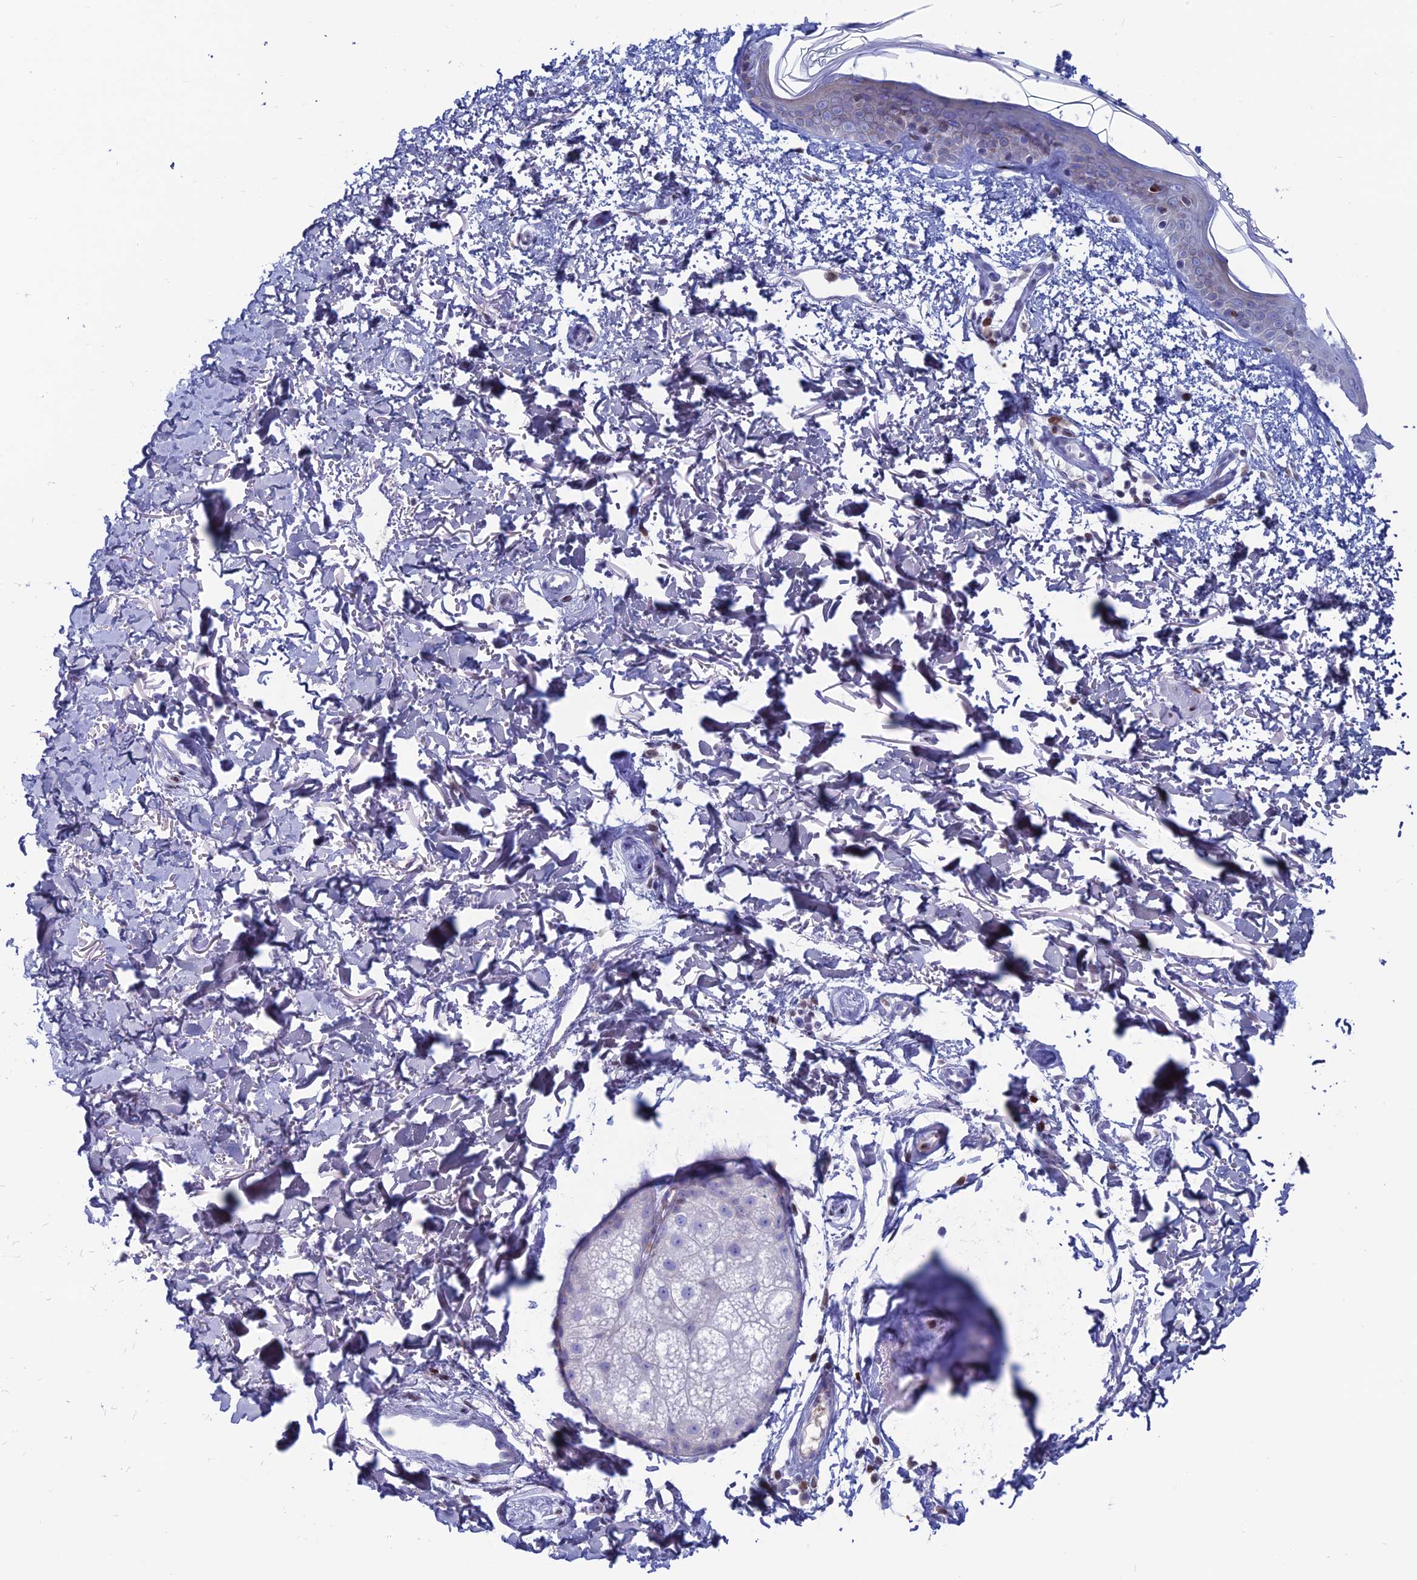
{"staining": {"intensity": "negative", "quantity": "none", "location": "none"}, "tissue": "skin", "cell_type": "Fibroblasts", "image_type": "normal", "snomed": [{"axis": "morphology", "description": "Normal tissue, NOS"}, {"axis": "topography", "description": "Skin"}], "caption": "There is no significant staining in fibroblasts of skin. The staining was performed using DAB (3,3'-diaminobenzidine) to visualize the protein expression in brown, while the nuclei were stained in blue with hematoxylin (Magnification: 20x).", "gene": "CERS6", "patient": {"sex": "male", "age": 66}}